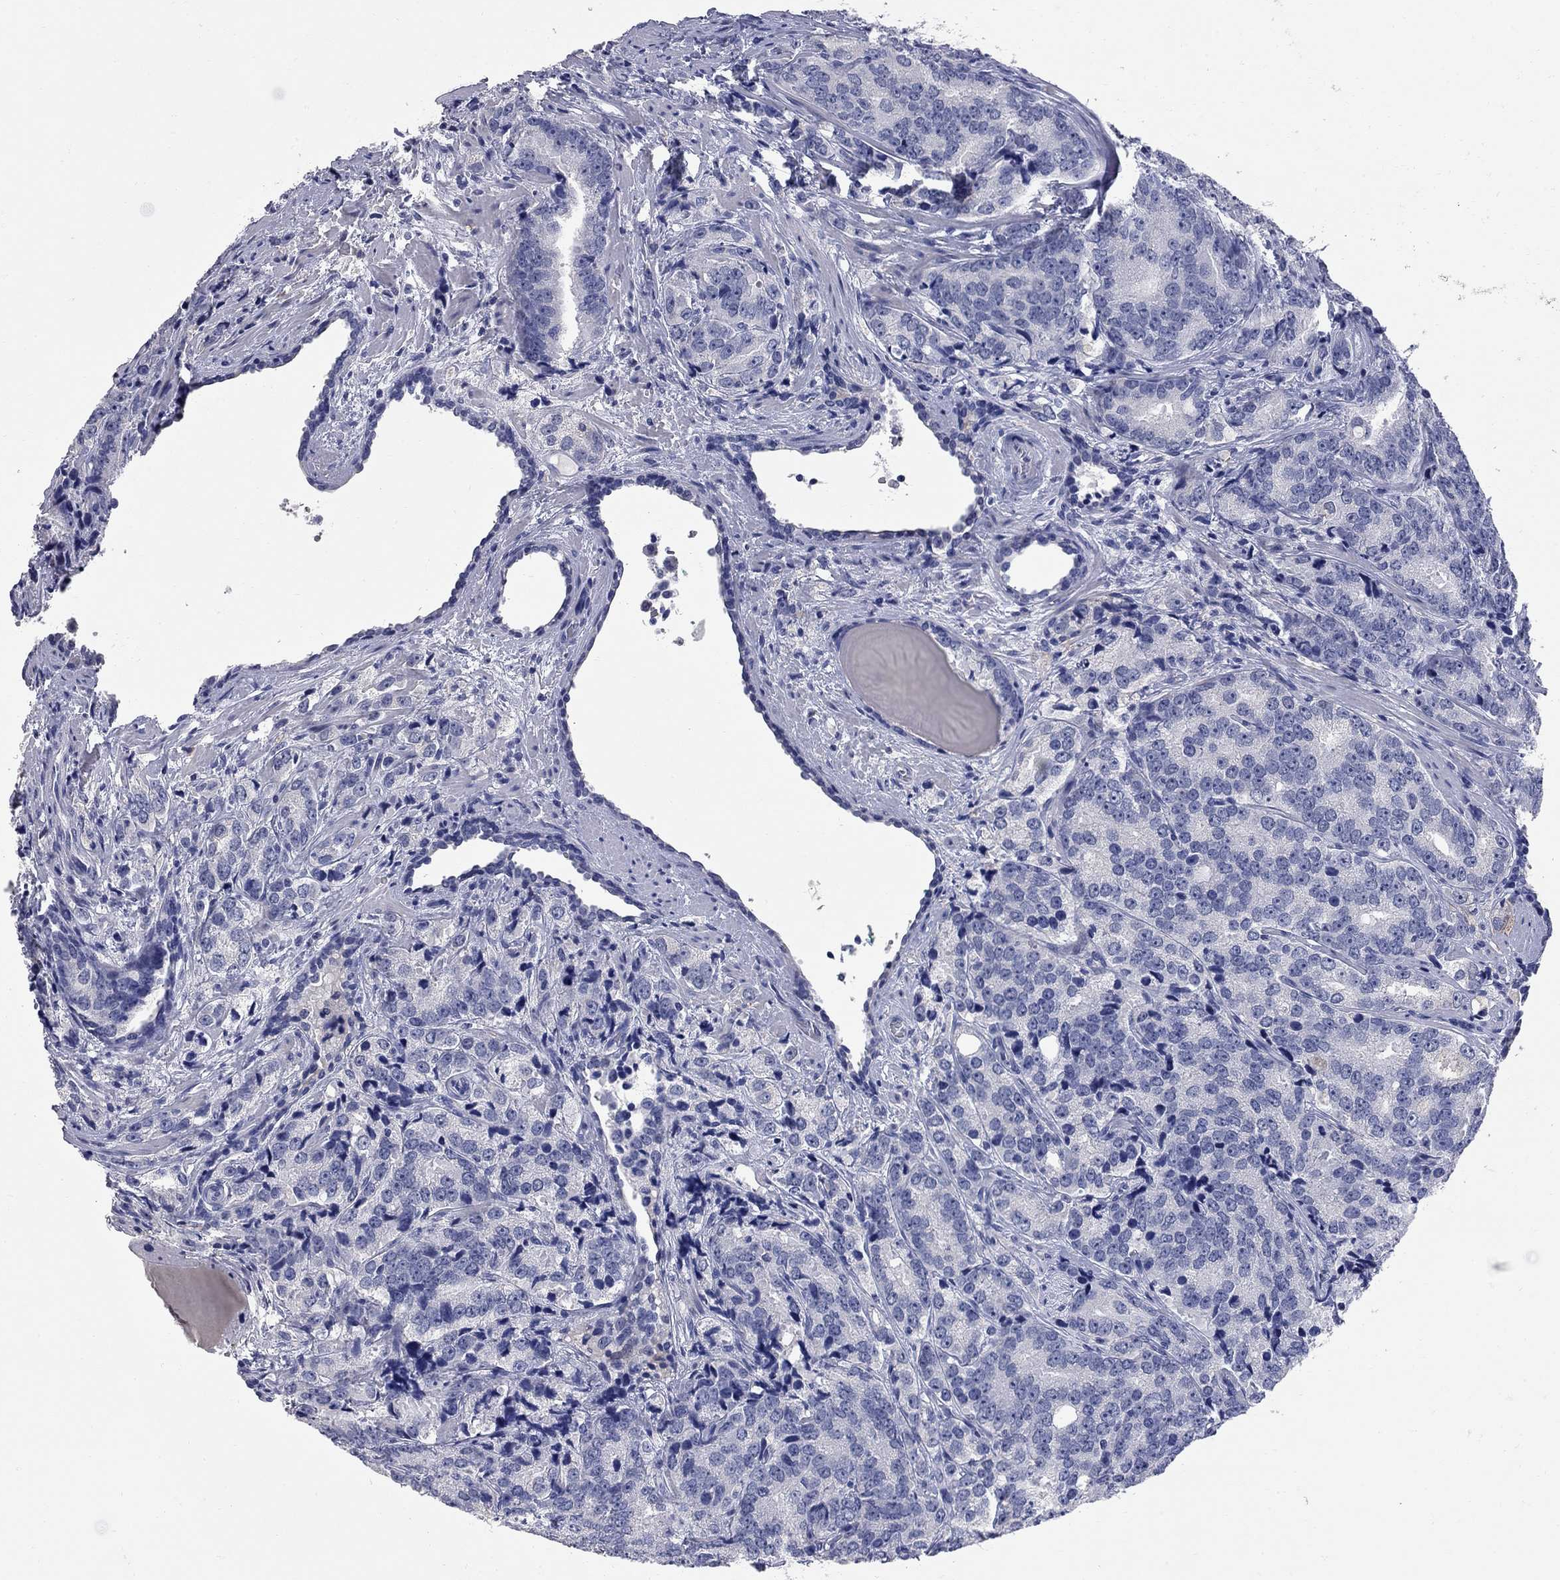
{"staining": {"intensity": "negative", "quantity": "none", "location": "none"}, "tissue": "prostate cancer", "cell_type": "Tumor cells", "image_type": "cancer", "snomed": [{"axis": "morphology", "description": "Adenocarcinoma, NOS"}, {"axis": "topography", "description": "Prostate"}], "caption": "A micrograph of human prostate adenocarcinoma is negative for staining in tumor cells.", "gene": "FAM221B", "patient": {"sex": "male", "age": 71}}